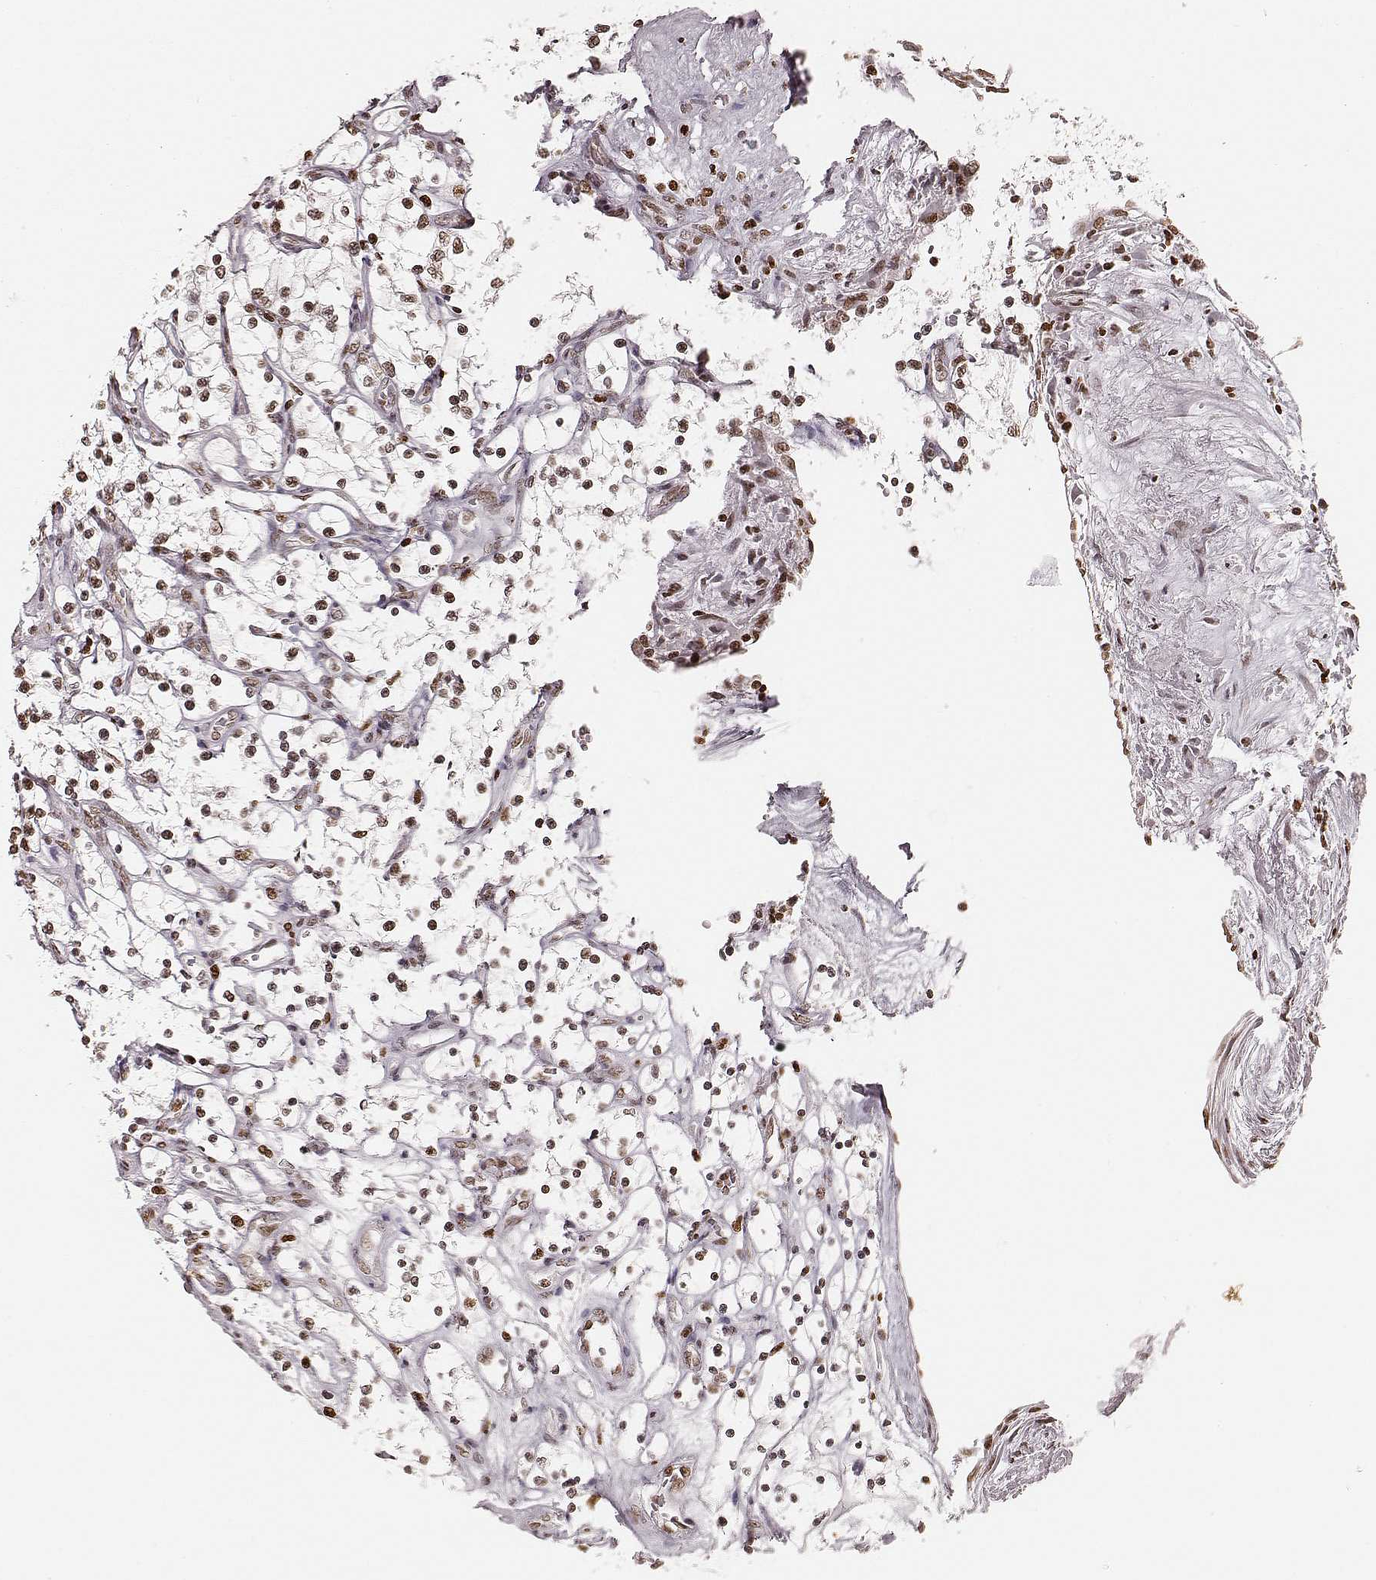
{"staining": {"intensity": "moderate", "quantity": ">75%", "location": "nuclear"}, "tissue": "renal cancer", "cell_type": "Tumor cells", "image_type": "cancer", "snomed": [{"axis": "morphology", "description": "Adenocarcinoma, NOS"}, {"axis": "topography", "description": "Kidney"}], "caption": "High-magnification brightfield microscopy of adenocarcinoma (renal) stained with DAB (3,3'-diaminobenzidine) (brown) and counterstained with hematoxylin (blue). tumor cells exhibit moderate nuclear staining is seen in about>75% of cells.", "gene": "PARP1", "patient": {"sex": "female", "age": 69}}